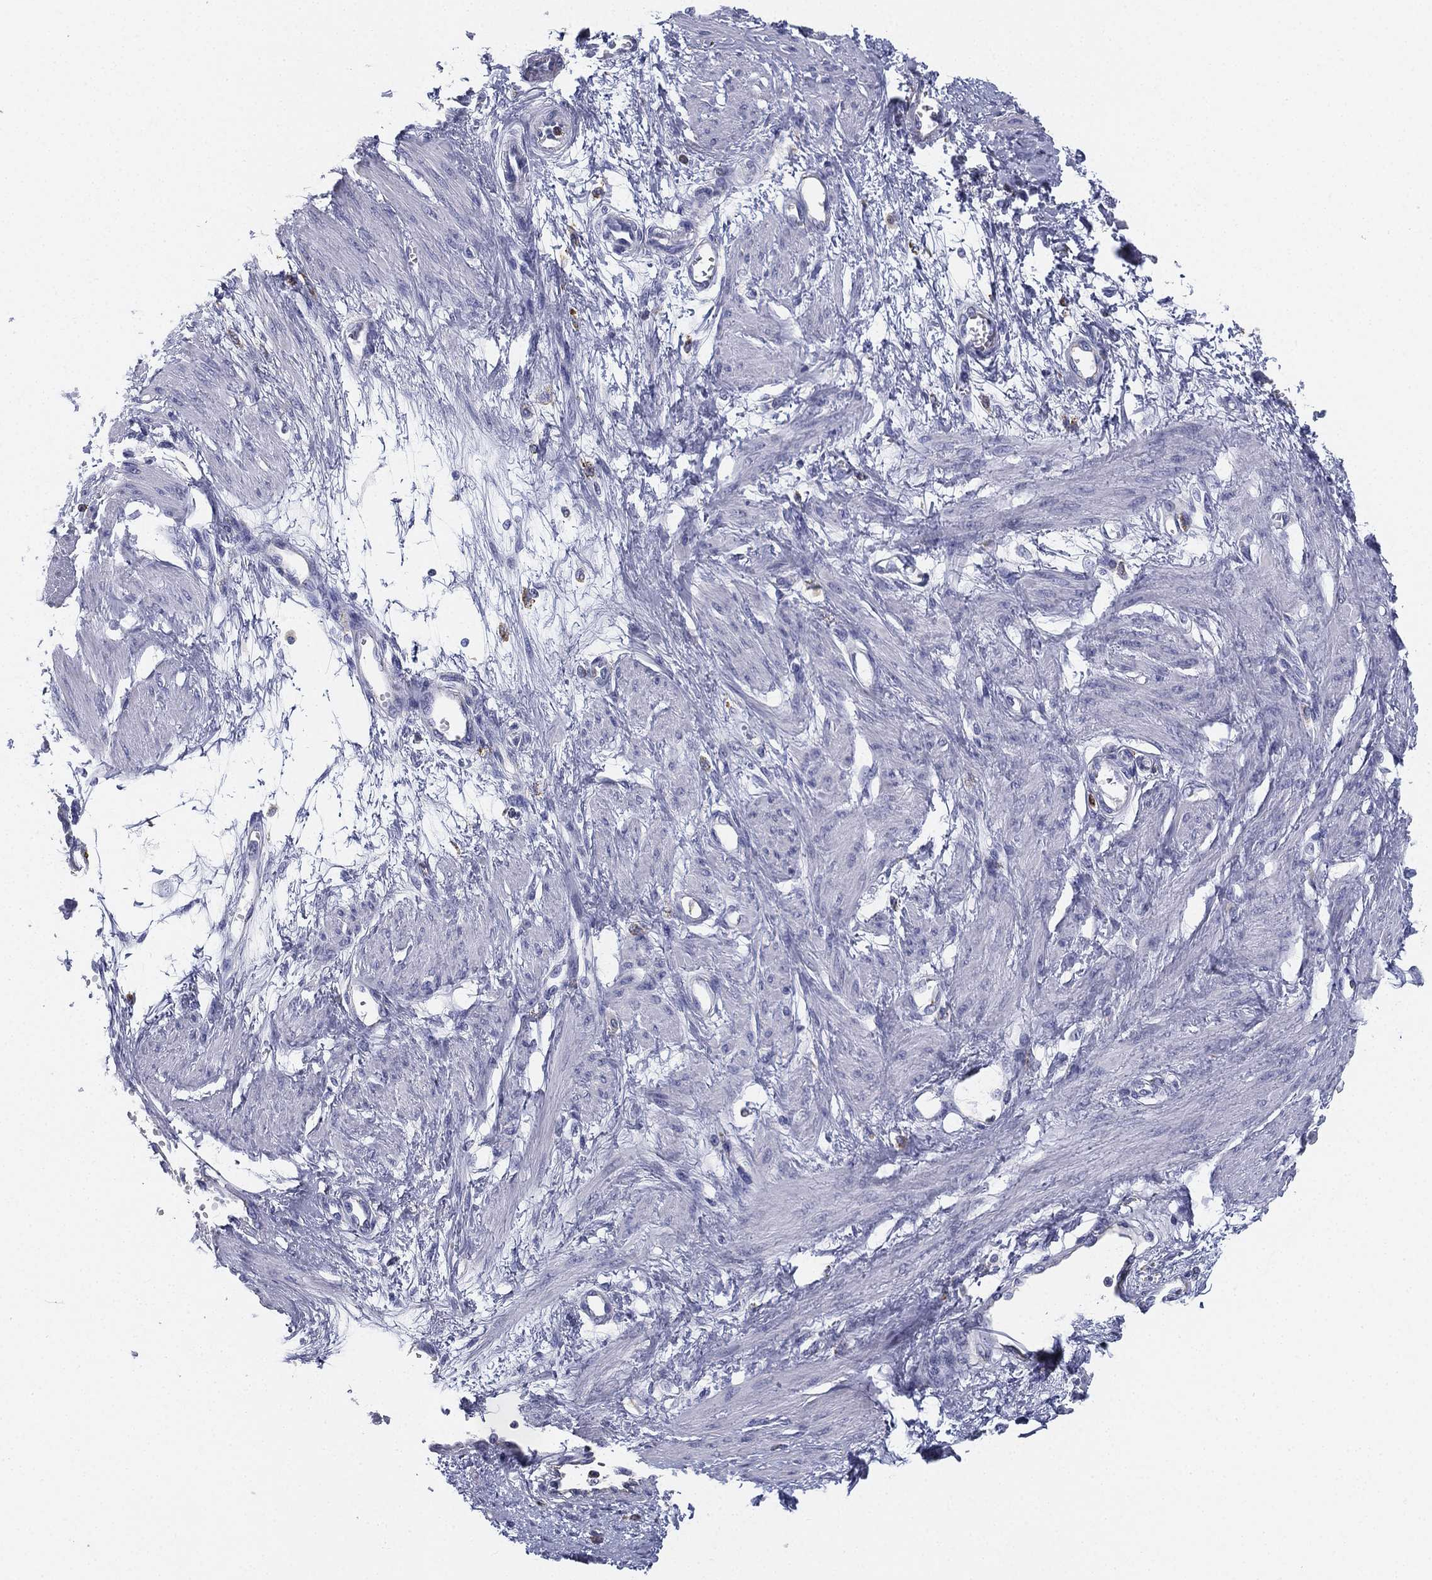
{"staining": {"intensity": "negative", "quantity": "none", "location": "none"}, "tissue": "smooth muscle", "cell_type": "Smooth muscle cells", "image_type": "normal", "snomed": [{"axis": "morphology", "description": "Normal tissue, NOS"}, {"axis": "topography", "description": "Smooth muscle"}, {"axis": "topography", "description": "Uterus"}], "caption": "Immunohistochemistry of normal smooth muscle reveals no positivity in smooth muscle cells.", "gene": "NPC2", "patient": {"sex": "female", "age": 39}}